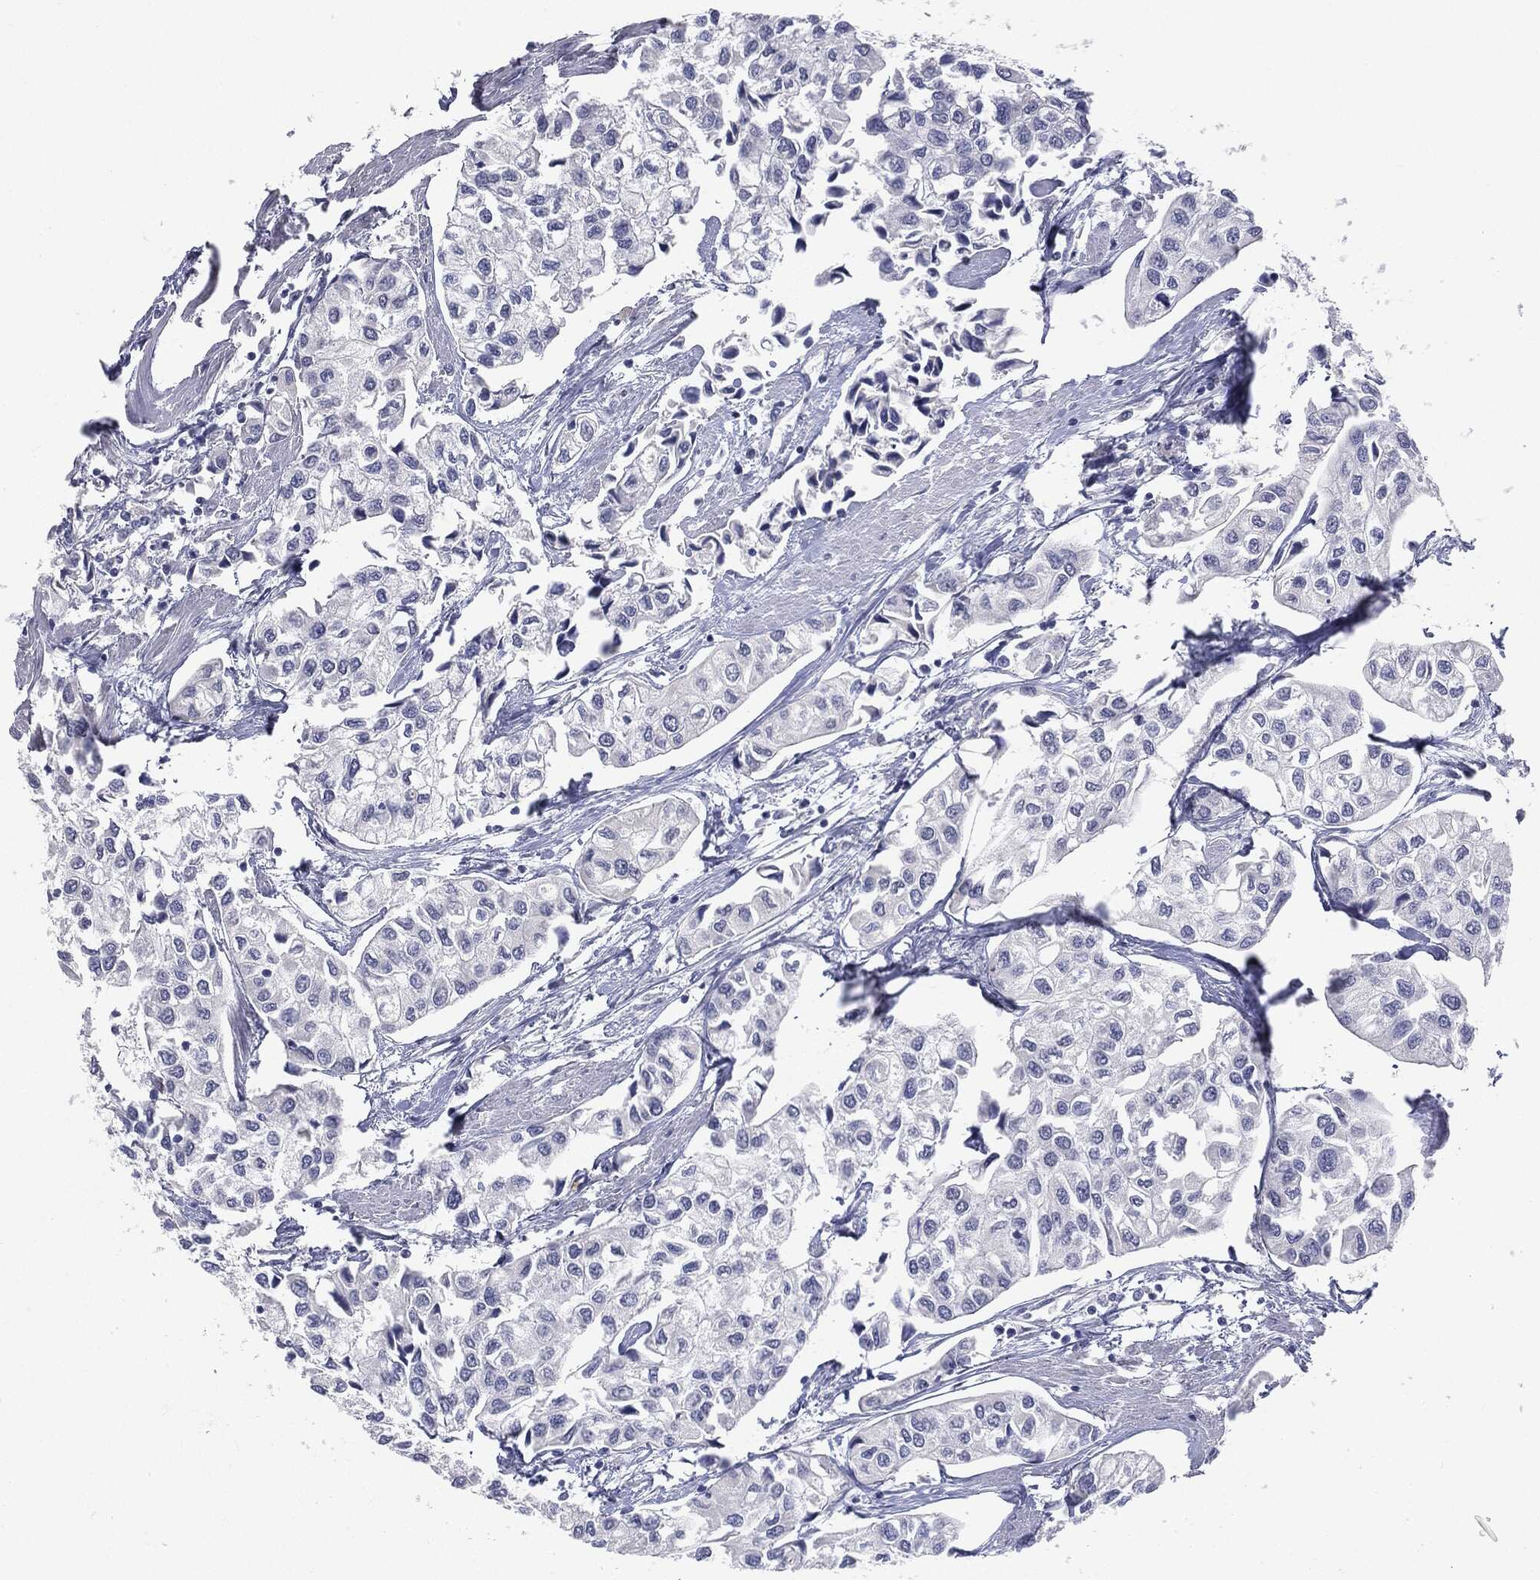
{"staining": {"intensity": "negative", "quantity": "none", "location": "none"}, "tissue": "urothelial cancer", "cell_type": "Tumor cells", "image_type": "cancer", "snomed": [{"axis": "morphology", "description": "Urothelial carcinoma, High grade"}, {"axis": "topography", "description": "Urinary bladder"}], "caption": "DAB (3,3'-diaminobenzidine) immunohistochemical staining of human urothelial cancer exhibits no significant staining in tumor cells.", "gene": "TSHB", "patient": {"sex": "male", "age": 73}}